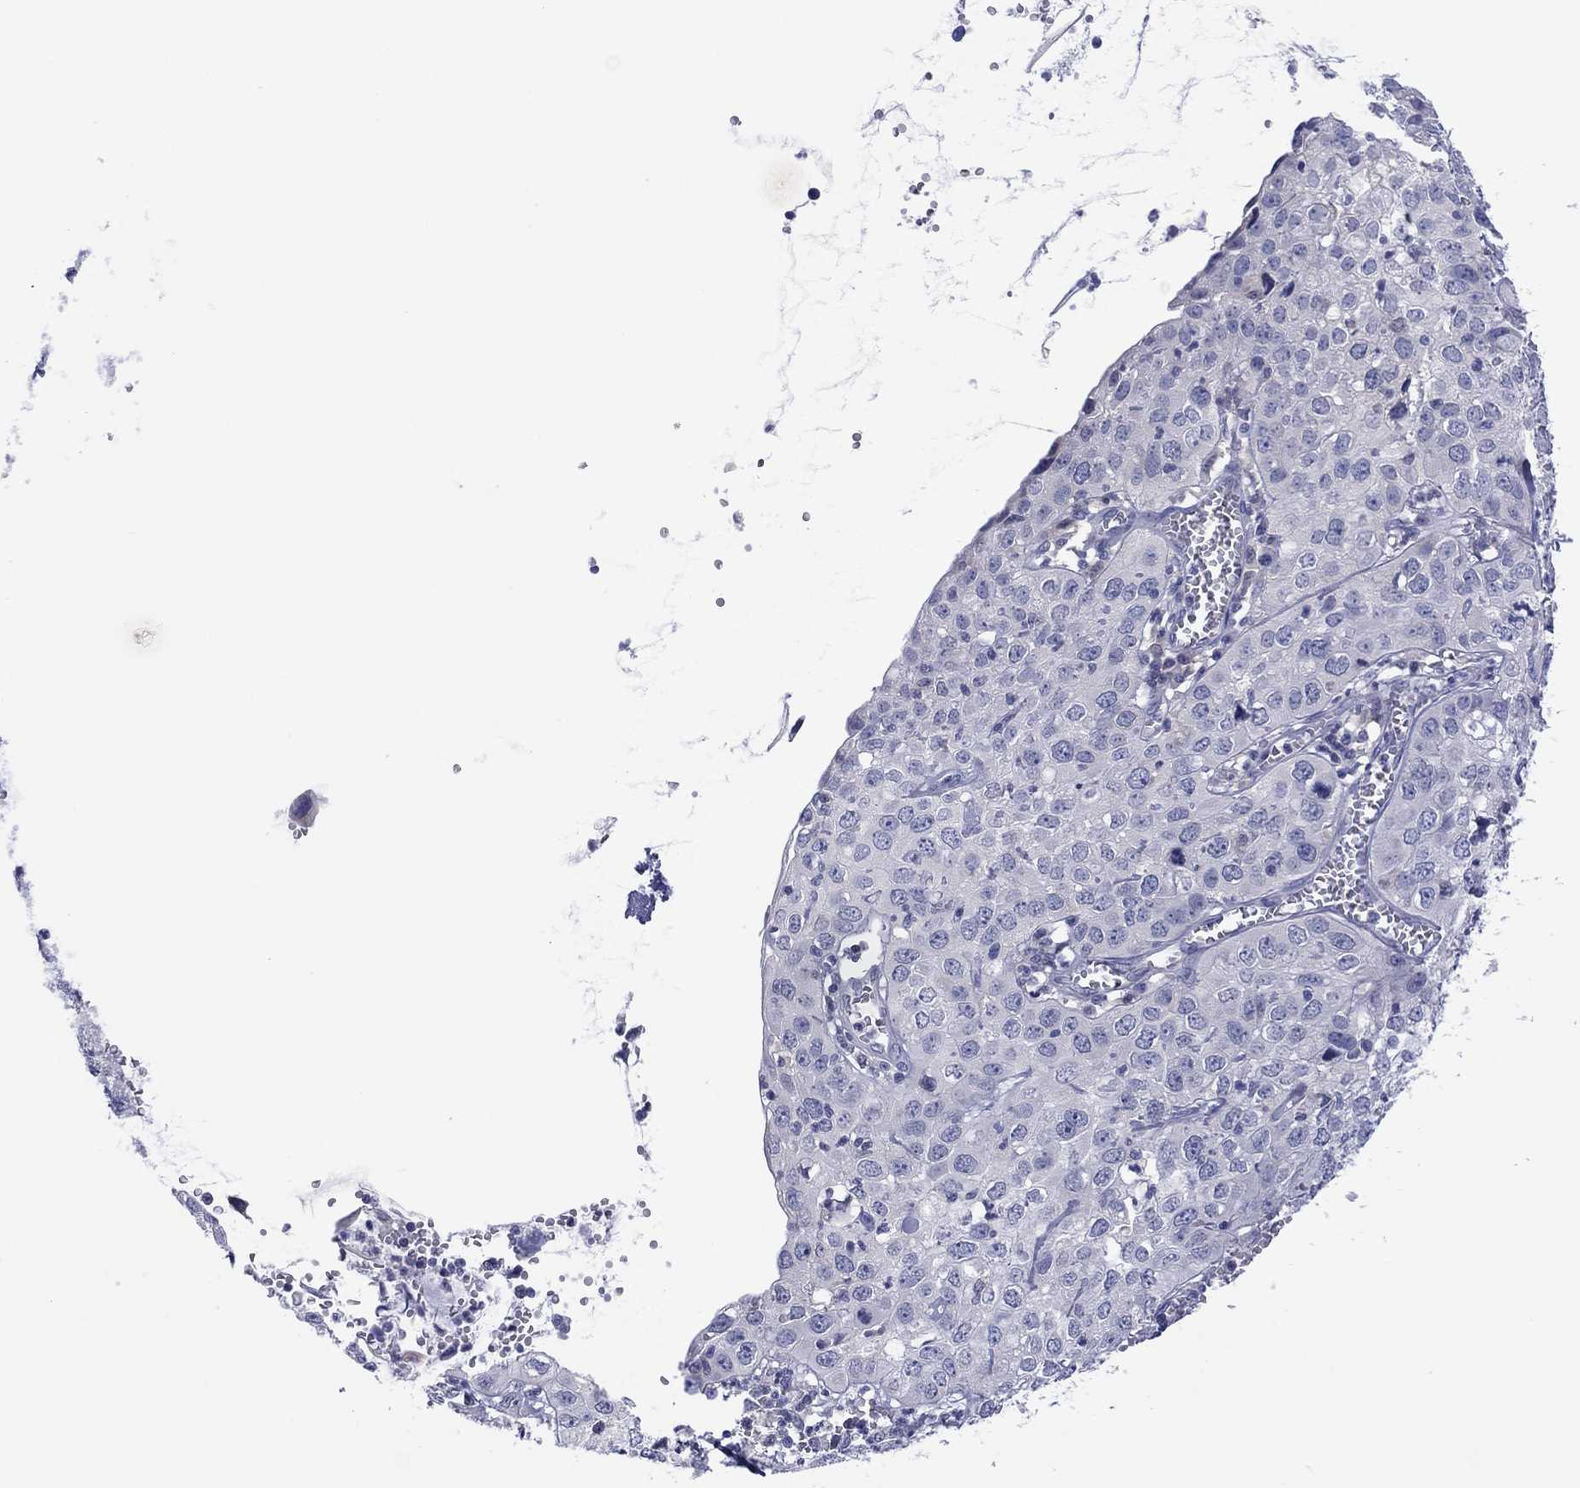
{"staining": {"intensity": "negative", "quantity": "none", "location": "none"}, "tissue": "cervical cancer", "cell_type": "Tumor cells", "image_type": "cancer", "snomed": [{"axis": "morphology", "description": "Squamous cell carcinoma, NOS"}, {"axis": "topography", "description": "Cervix"}], "caption": "Tumor cells show no significant positivity in cervical cancer (squamous cell carcinoma).", "gene": "CYP2B6", "patient": {"sex": "female", "age": 24}}